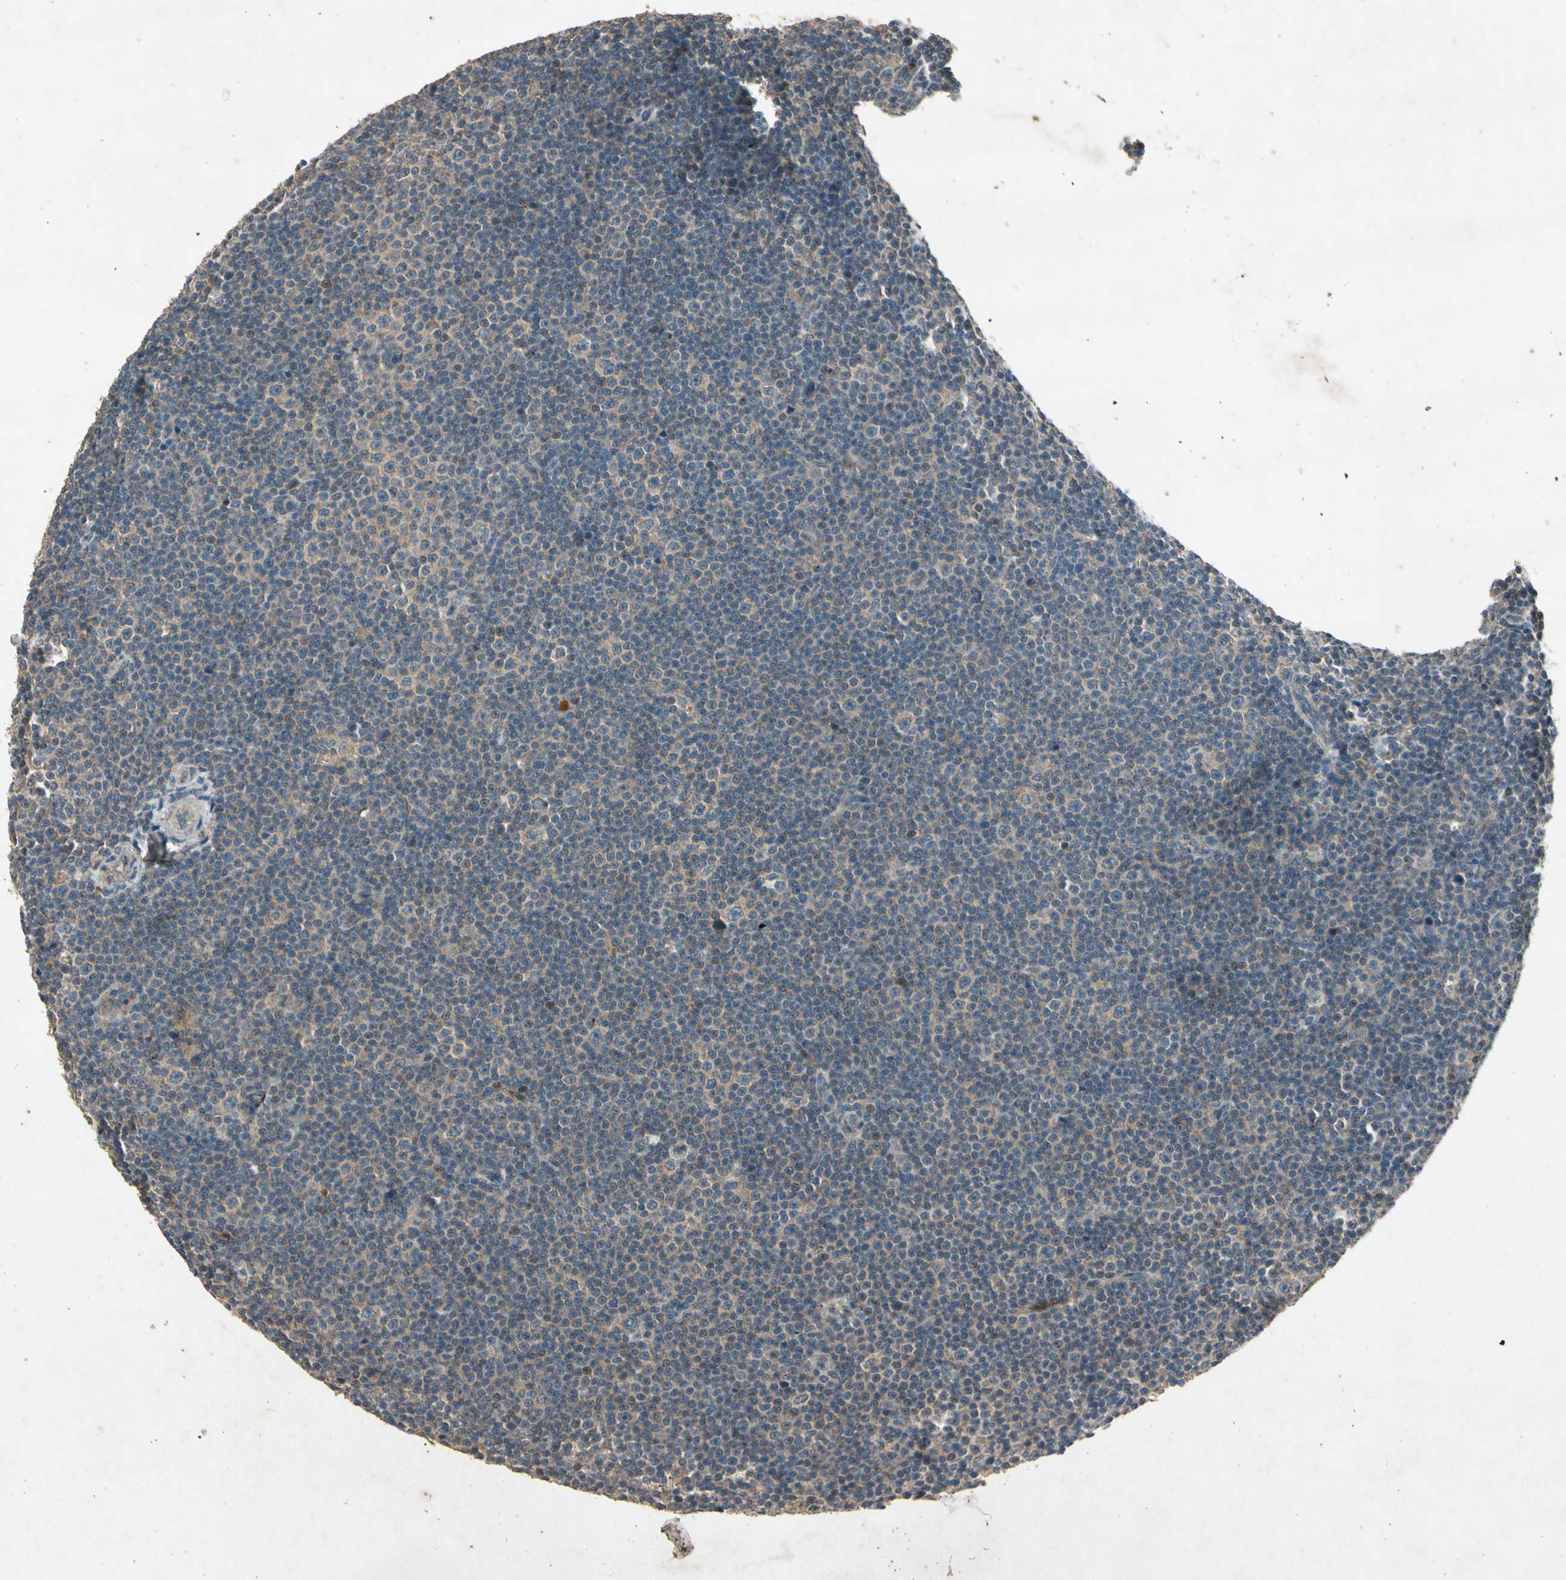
{"staining": {"intensity": "weak", "quantity": "25%-75%", "location": "cytoplasmic/membranous"}, "tissue": "lymphoma", "cell_type": "Tumor cells", "image_type": "cancer", "snomed": [{"axis": "morphology", "description": "Malignant lymphoma, non-Hodgkin's type, Low grade"}, {"axis": "topography", "description": "Lymph node"}], "caption": "Approximately 25%-75% of tumor cells in human low-grade malignant lymphoma, non-Hodgkin's type display weak cytoplasmic/membranous protein staining as visualized by brown immunohistochemical staining.", "gene": "GPLD1", "patient": {"sex": "female", "age": 67}}